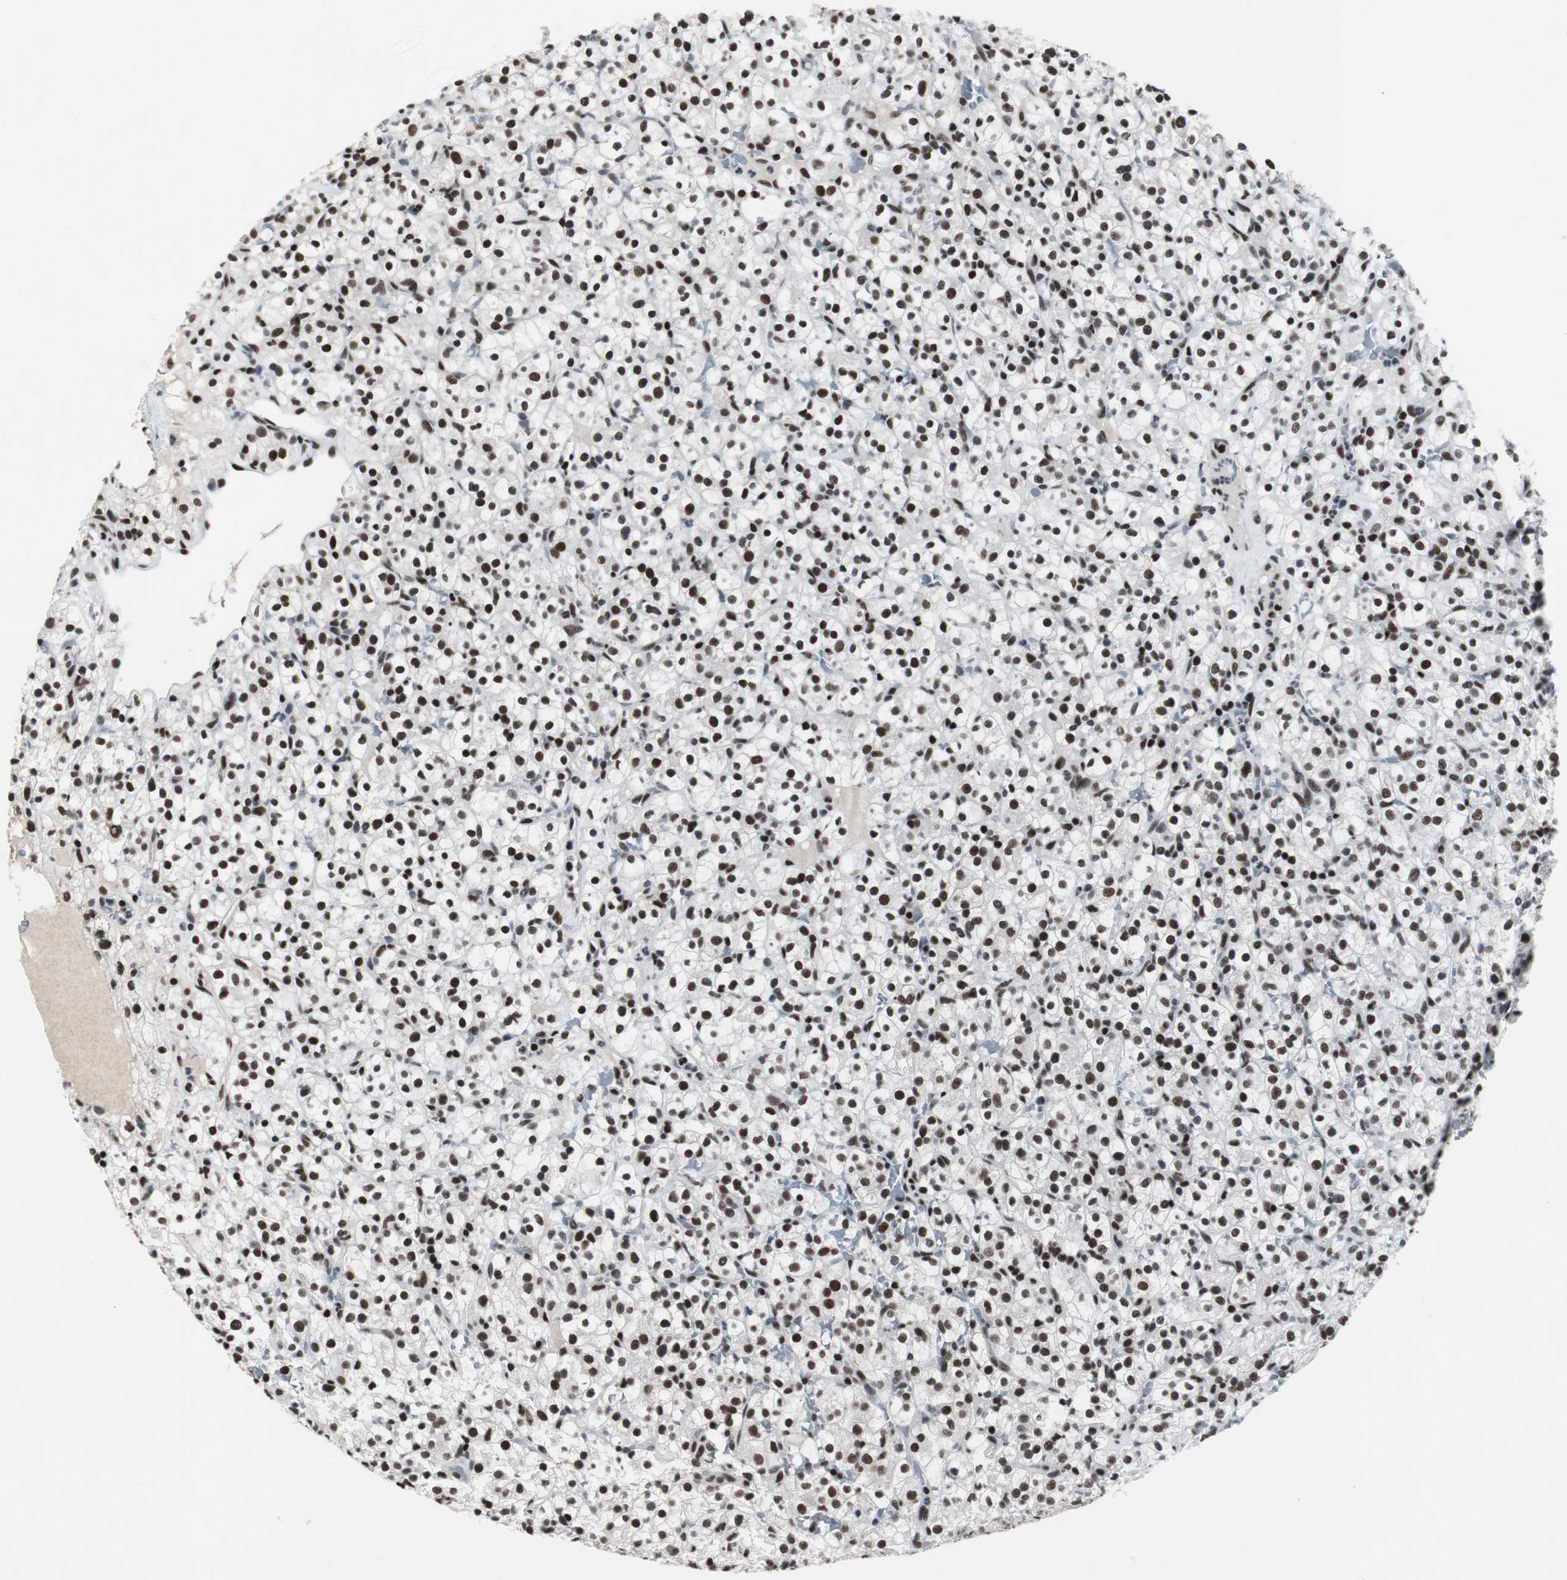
{"staining": {"intensity": "strong", "quantity": ">75%", "location": "nuclear"}, "tissue": "renal cancer", "cell_type": "Tumor cells", "image_type": "cancer", "snomed": [{"axis": "morphology", "description": "Normal tissue, NOS"}, {"axis": "morphology", "description": "Adenocarcinoma, NOS"}, {"axis": "topography", "description": "Kidney"}], "caption": "Immunohistochemistry (IHC) of human renal adenocarcinoma exhibits high levels of strong nuclear staining in about >75% of tumor cells.", "gene": "RAD9A", "patient": {"sex": "female", "age": 72}}